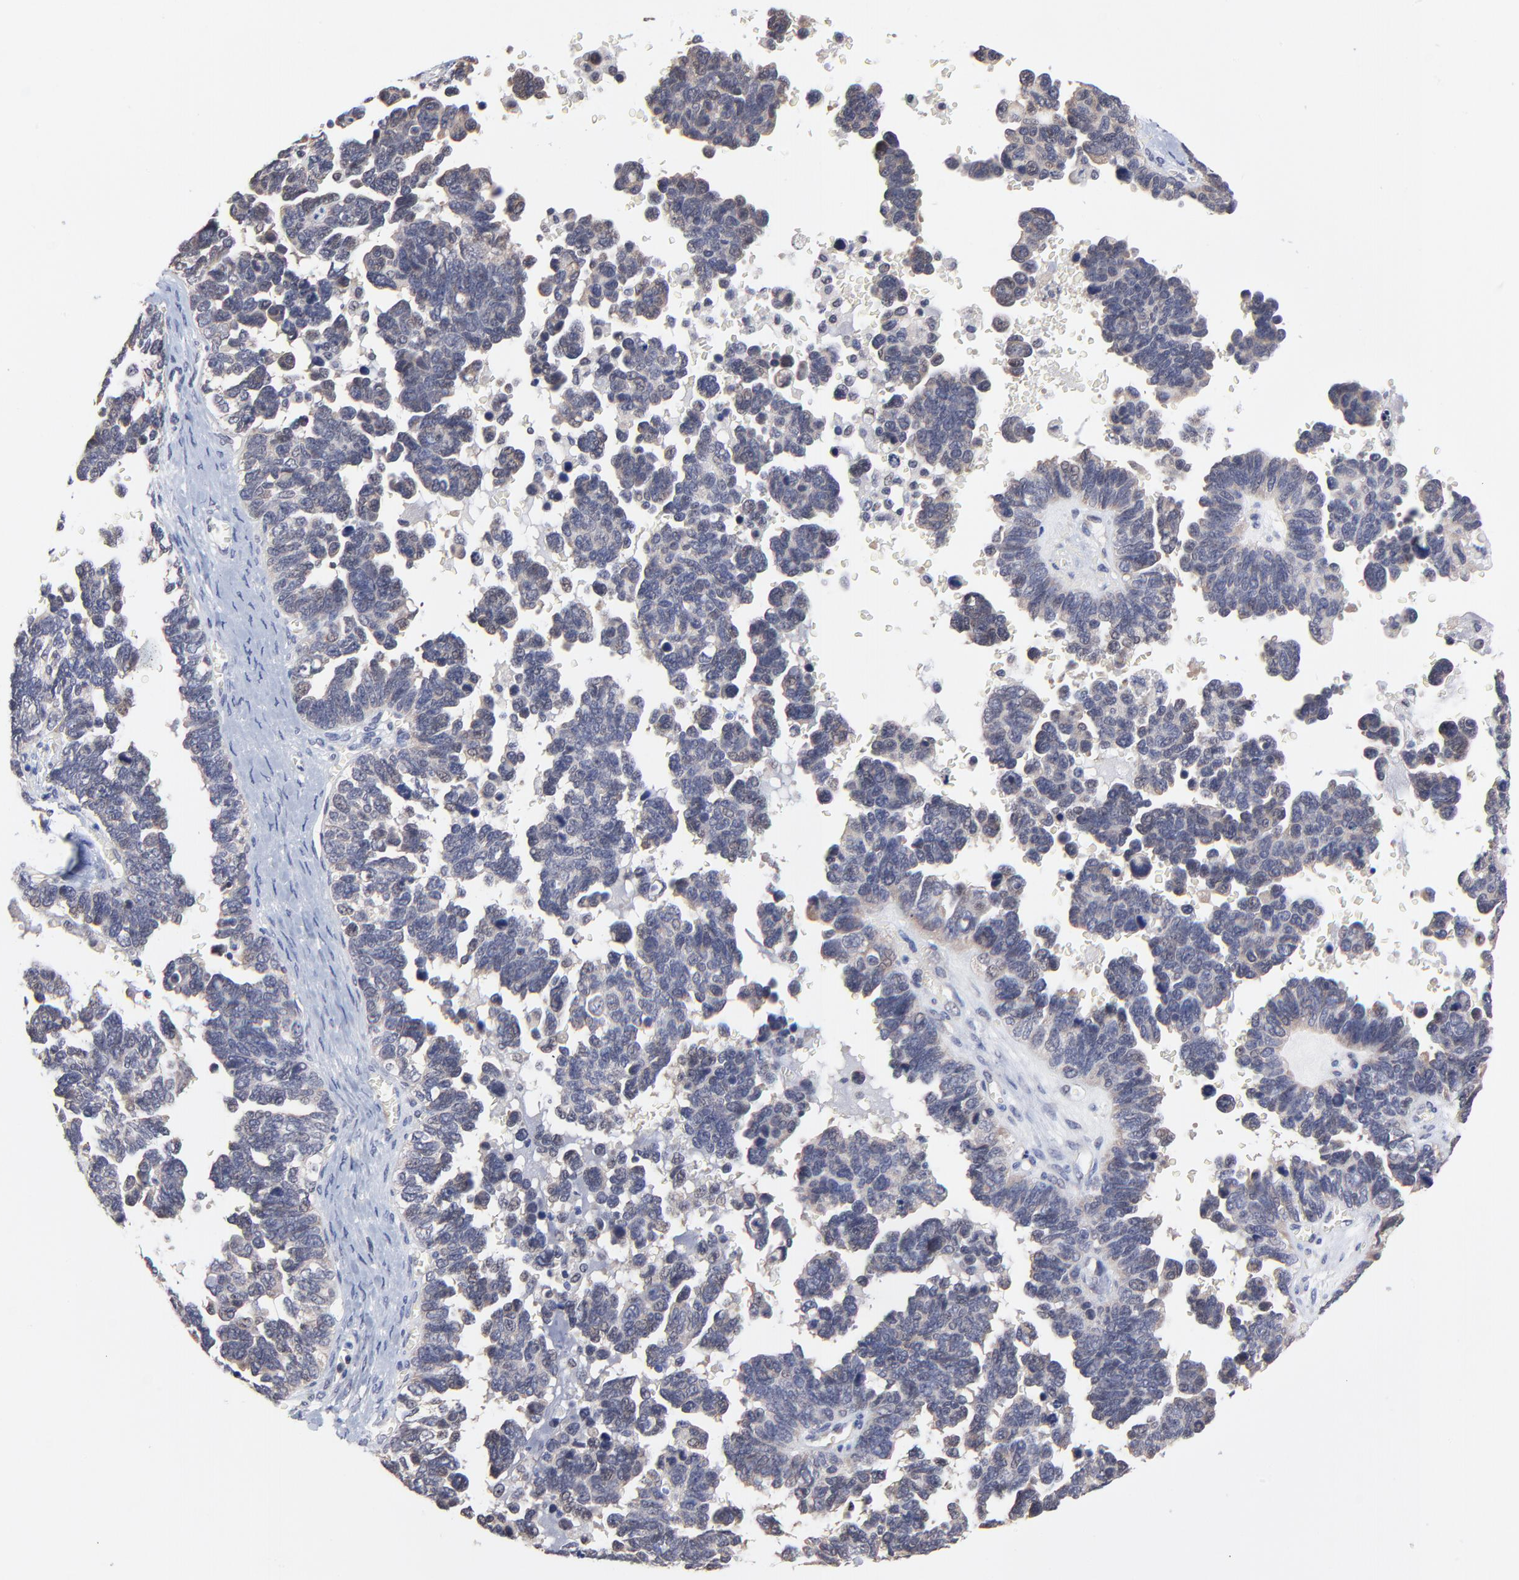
{"staining": {"intensity": "negative", "quantity": "none", "location": "none"}, "tissue": "ovarian cancer", "cell_type": "Tumor cells", "image_type": "cancer", "snomed": [{"axis": "morphology", "description": "Cystadenocarcinoma, serous, NOS"}, {"axis": "topography", "description": "Ovary"}], "caption": "Protein analysis of ovarian serous cystadenocarcinoma demonstrates no significant positivity in tumor cells.", "gene": "FBXO8", "patient": {"sex": "female", "age": 69}}